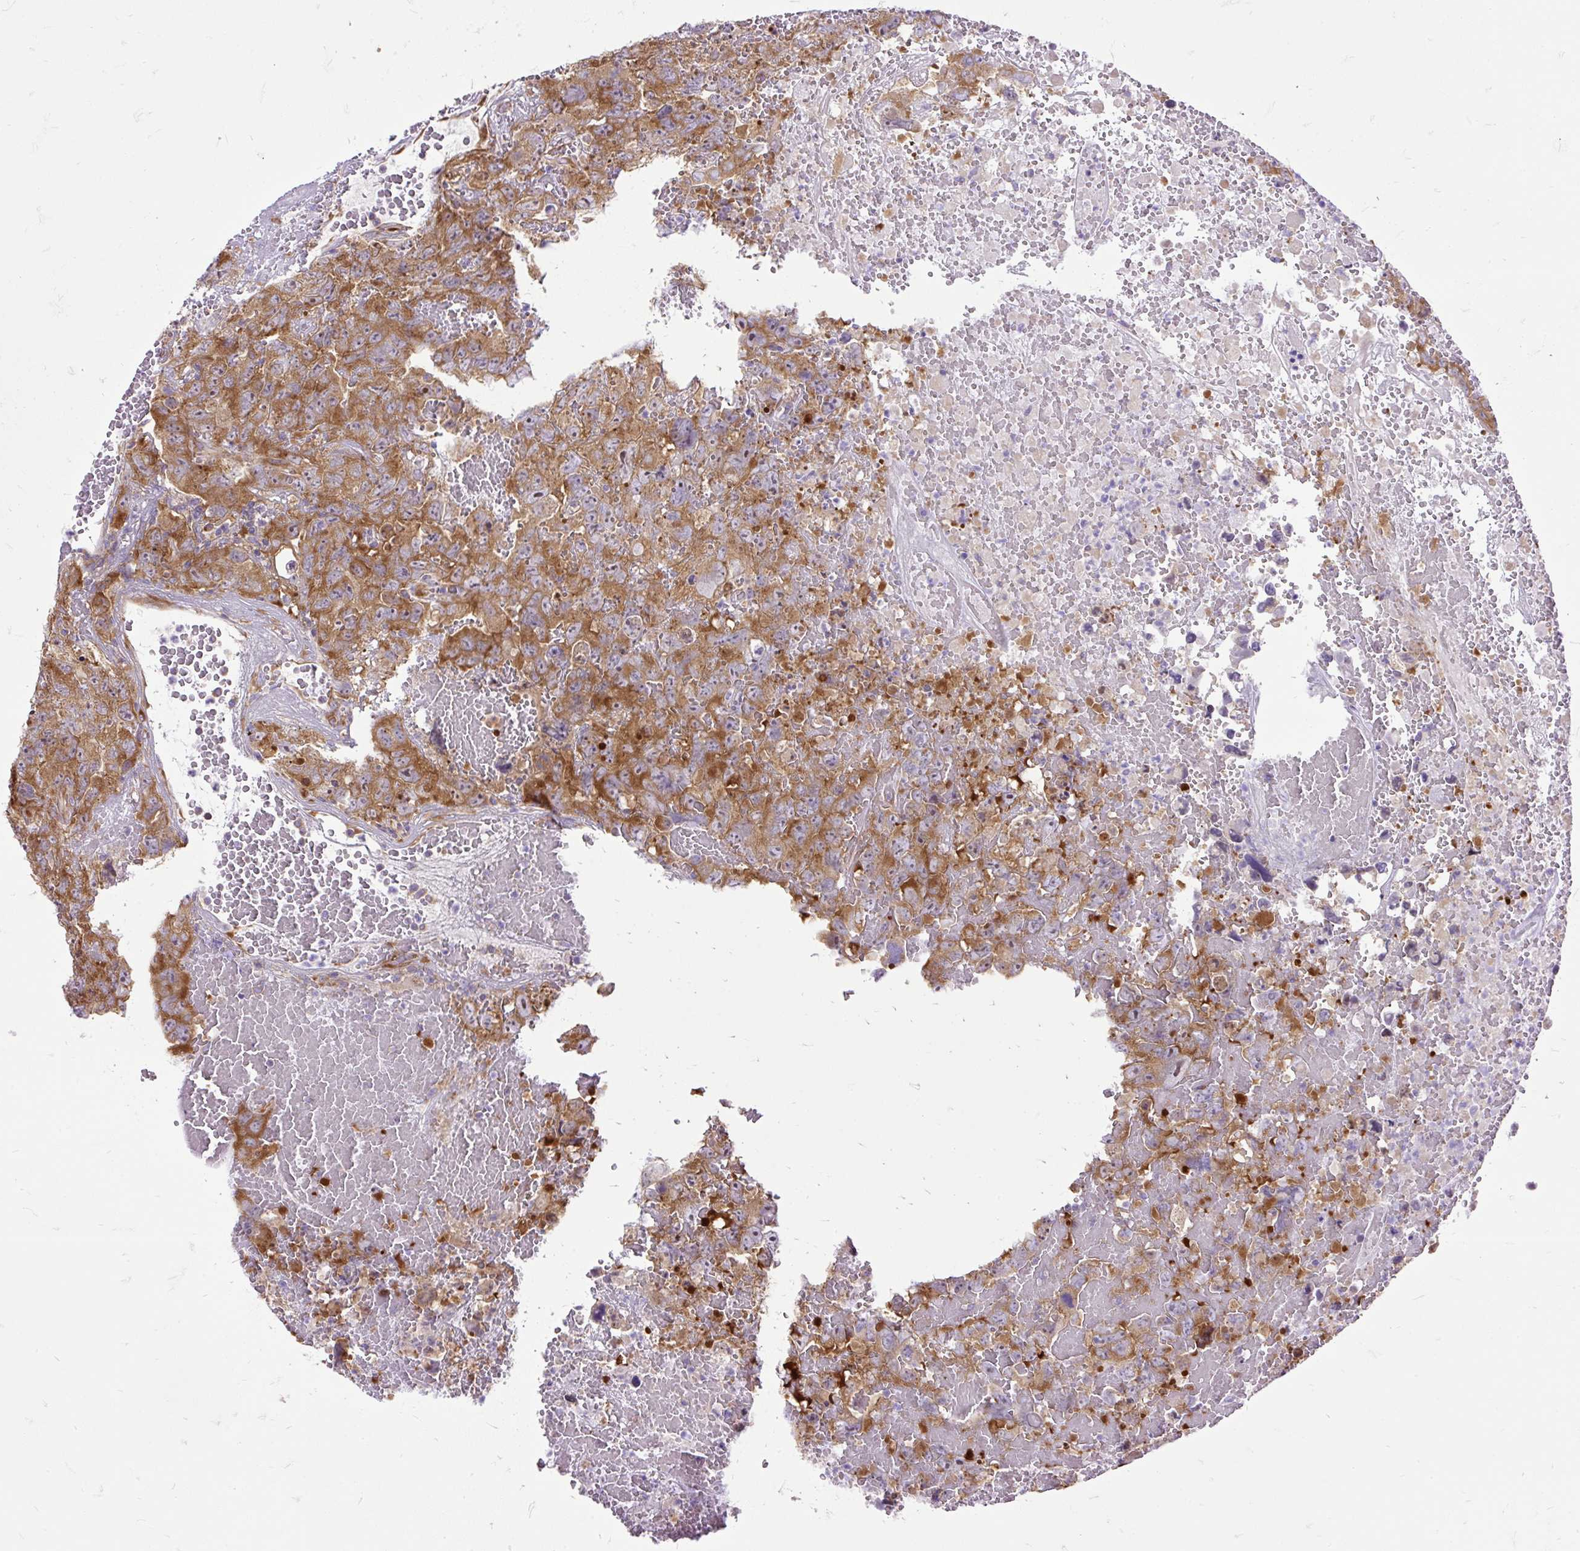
{"staining": {"intensity": "moderate", "quantity": ">75%", "location": "cytoplasmic/membranous"}, "tissue": "testis cancer", "cell_type": "Tumor cells", "image_type": "cancer", "snomed": [{"axis": "morphology", "description": "Carcinoma, Embryonal, NOS"}, {"axis": "topography", "description": "Testis"}], "caption": "Immunohistochemical staining of embryonal carcinoma (testis) exhibits moderate cytoplasmic/membranous protein expression in about >75% of tumor cells. The protein is shown in brown color, while the nuclei are stained blue.", "gene": "RPS5", "patient": {"sex": "male", "age": 45}}